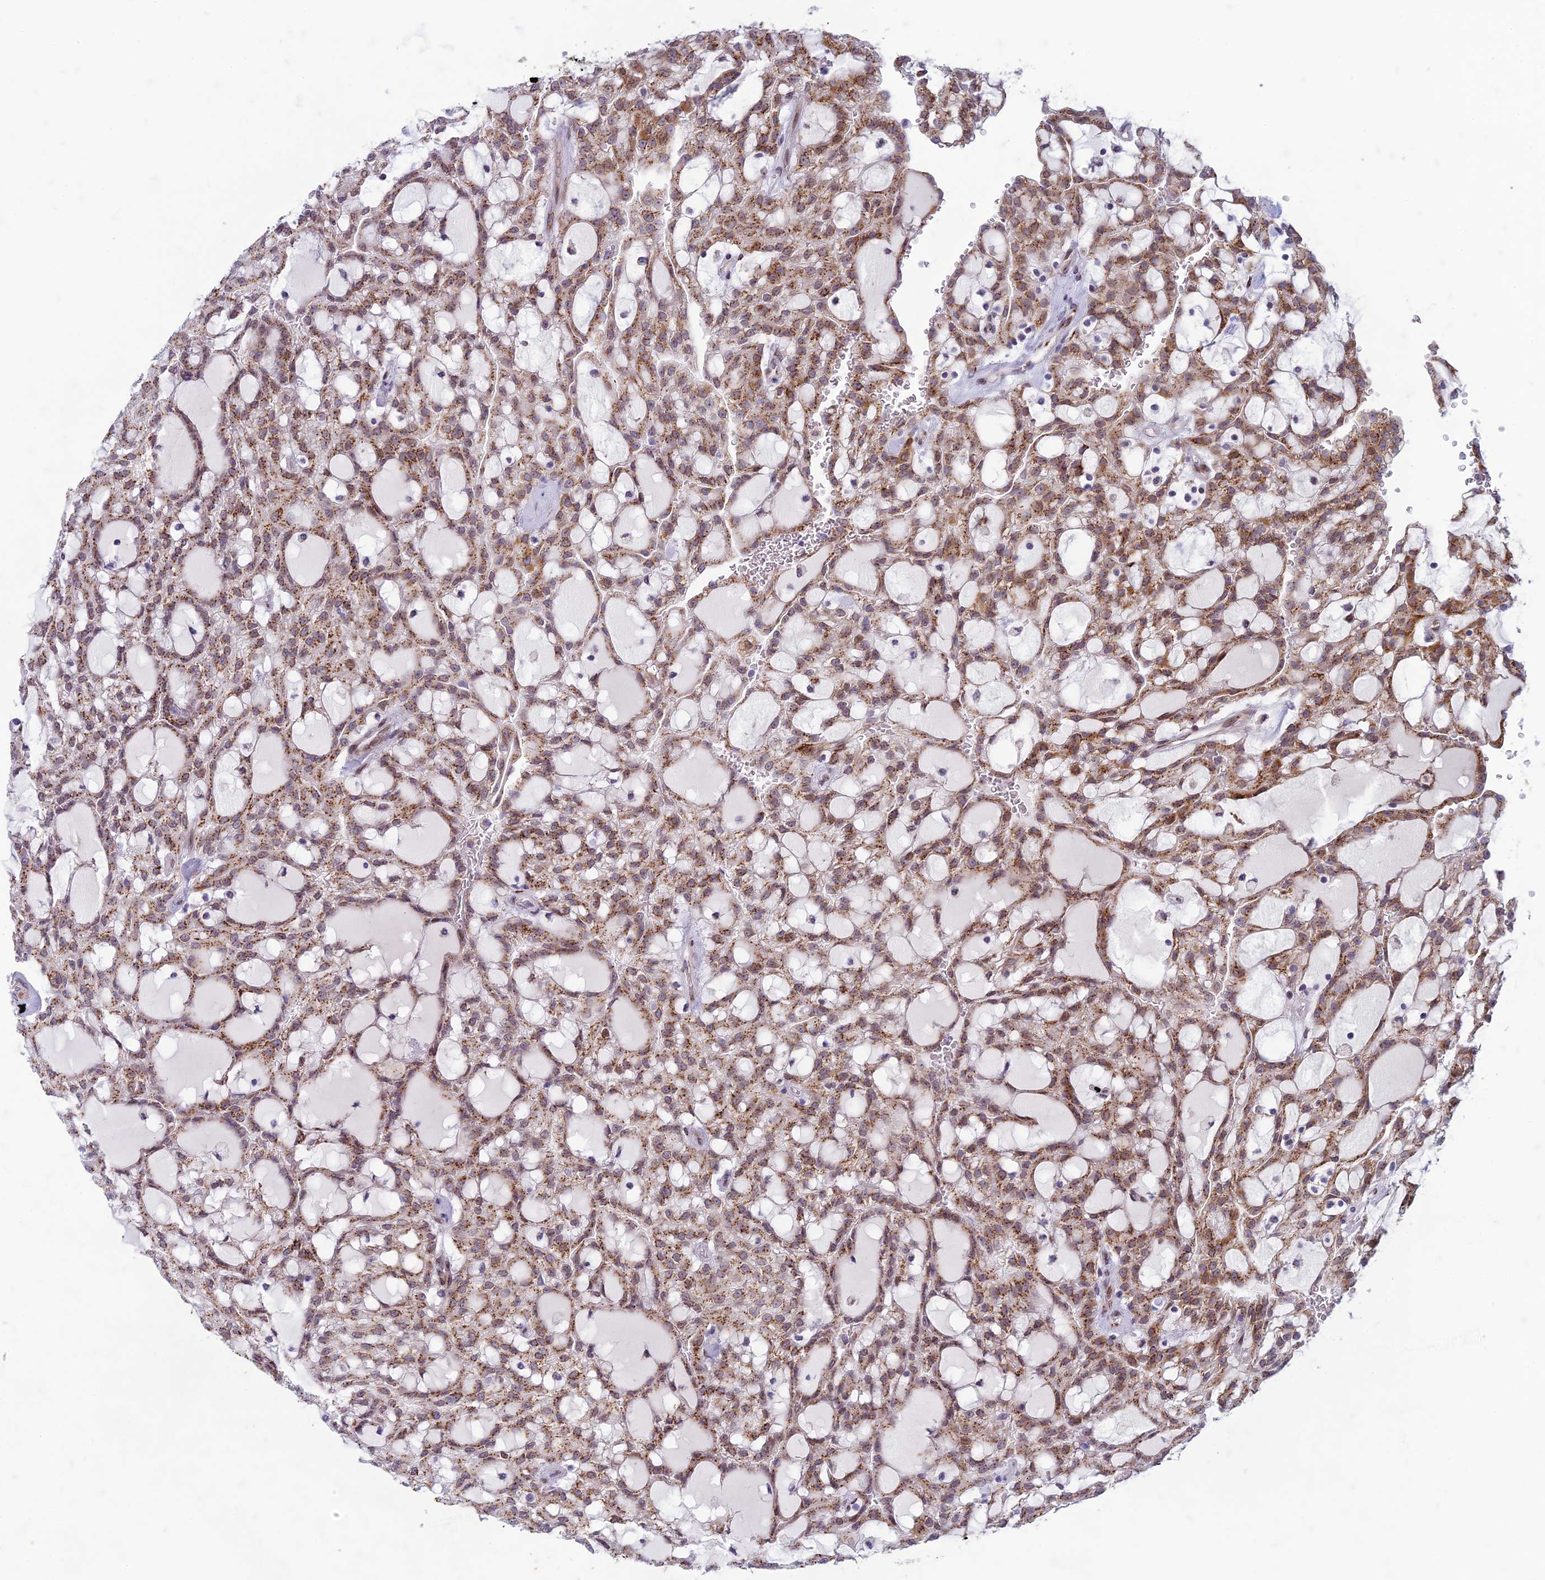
{"staining": {"intensity": "moderate", "quantity": ">75%", "location": "cytoplasmic/membranous"}, "tissue": "renal cancer", "cell_type": "Tumor cells", "image_type": "cancer", "snomed": [{"axis": "morphology", "description": "Adenocarcinoma, NOS"}, {"axis": "topography", "description": "Kidney"}], "caption": "Immunohistochemistry (IHC) staining of renal cancer (adenocarcinoma), which demonstrates medium levels of moderate cytoplasmic/membranous expression in approximately >75% of tumor cells indicating moderate cytoplasmic/membranous protein expression. The staining was performed using DAB (brown) for protein detection and nuclei were counterstained in hematoxylin (blue).", "gene": "FAM3C", "patient": {"sex": "male", "age": 63}}